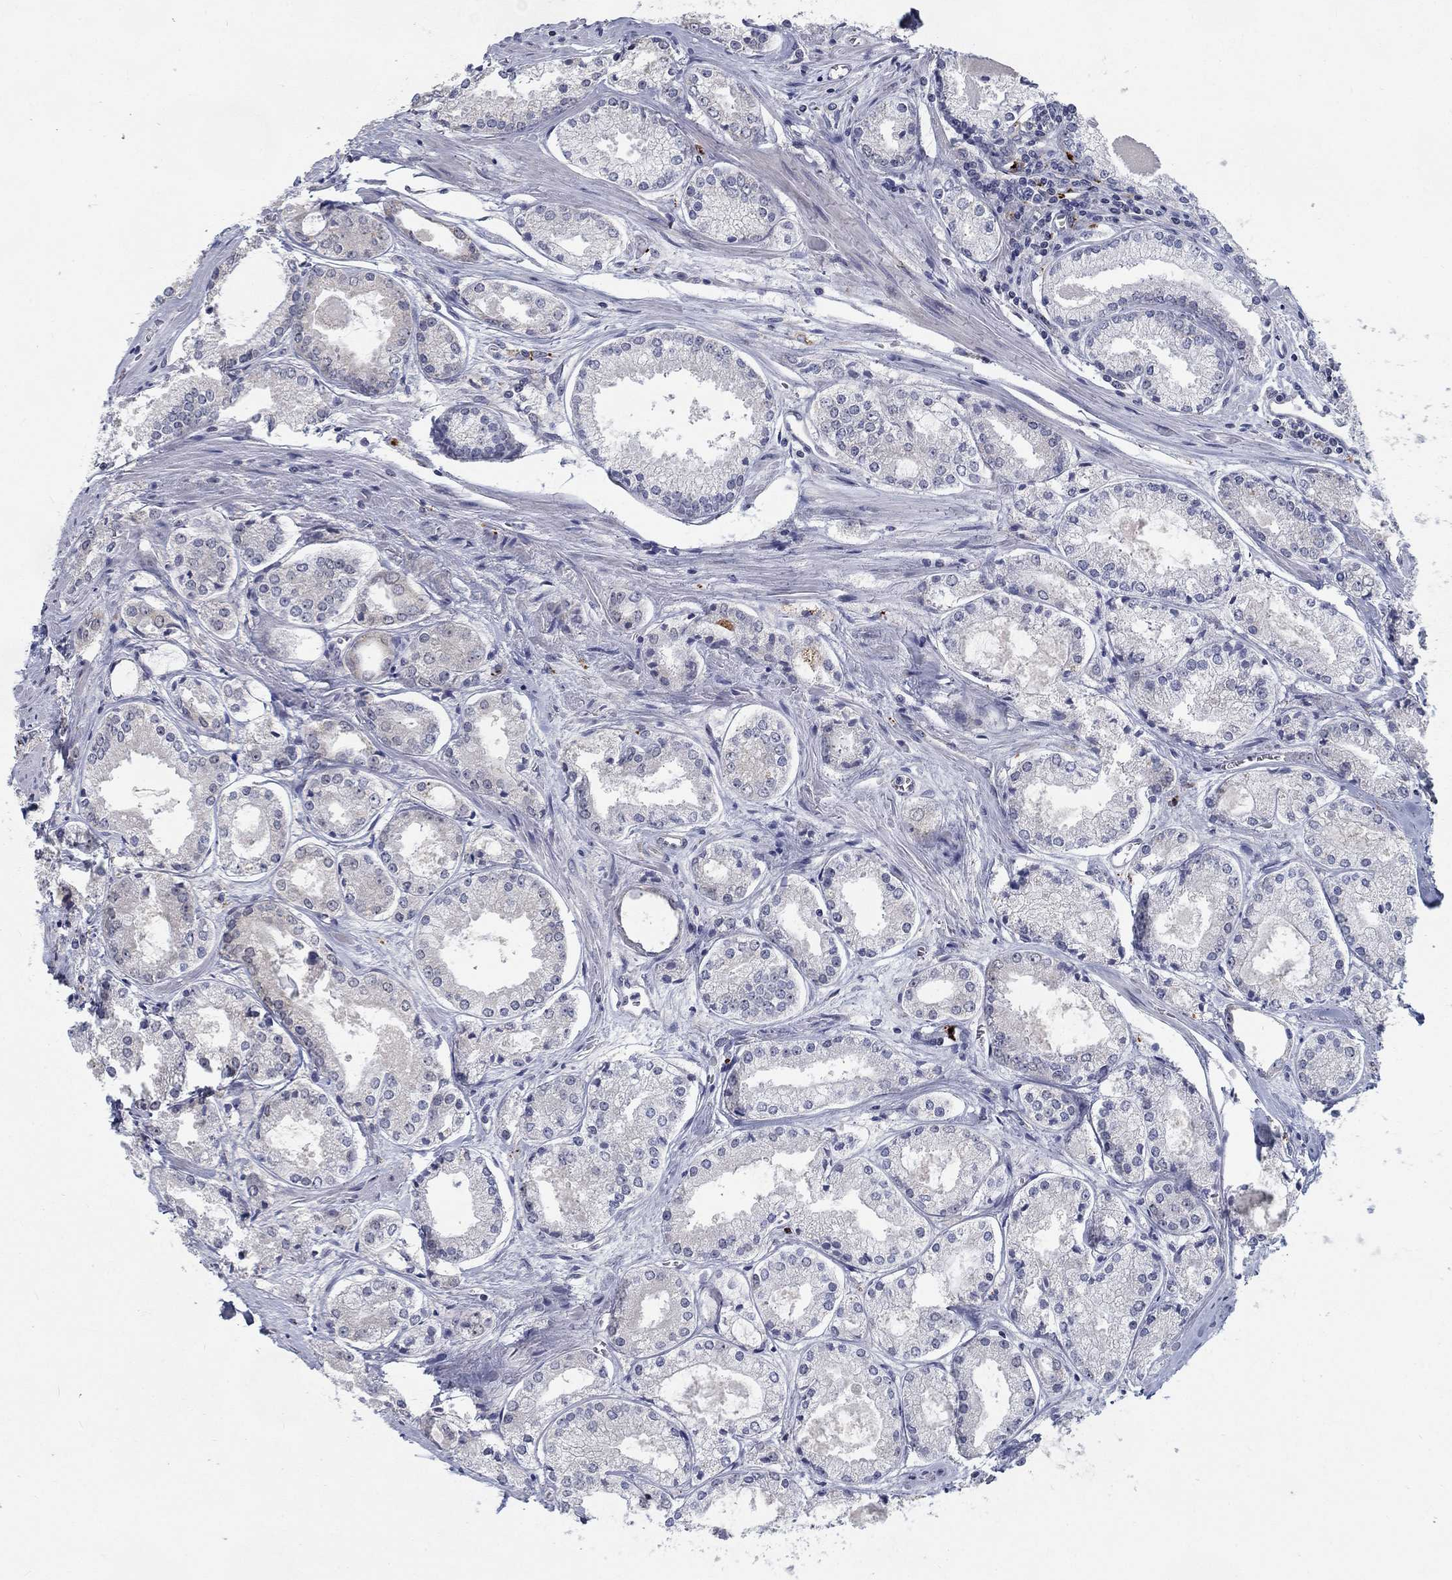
{"staining": {"intensity": "negative", "quantity": "none", "location": "none"}, "tissue": "prostate cancer", "cell_type": "Tumor cells", "image_type": "cancer", "snomed": [{"axis": "morphology", "description": "Adenocarcinoma, NOS"}, {"axis": "topography", "description": "Prostate"}], "caption": "This micrograph is of prostate cancer (adenocarcinoma) stained with immunohistochemistry to label a protein in brown with the nuclei are counter-stained blue. There is no staining in tumor cells.", "gene": "MTSS2", "patient": {"sex": "male", "age": 72}}